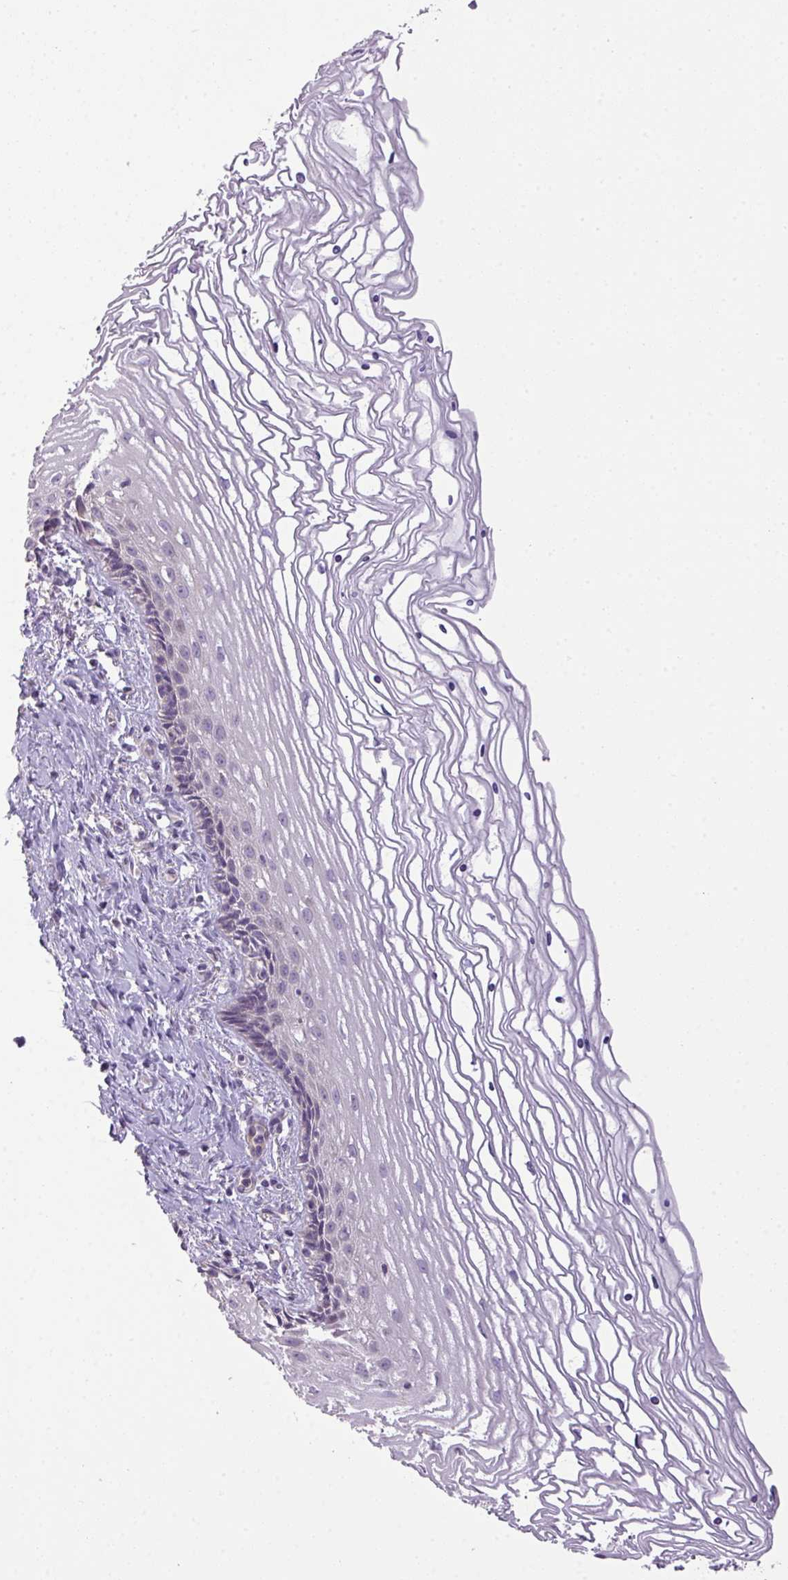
{"staining": {"intensity": "moderate", "quantity": "25%-75%", "location": "cytoplasmic/membranous"}, "tissue": "cervix", "cell_type": "Glandular cells", "image_type": "normal", "snomed": [{"axis": "morphology", "description": "Normal tissue, NOS"}, {"axis": "topography", "description": "Cervix"}], "caption": "A micrograph showing moderate cytoplasmic/membranous expression in approximately 25%-75% of glandular cells in unremarkable cervix, as visualized by brown immunohistochemical staining.", "gene": "PIK3R5", "patient": {"sex": "female", "age": 47}}